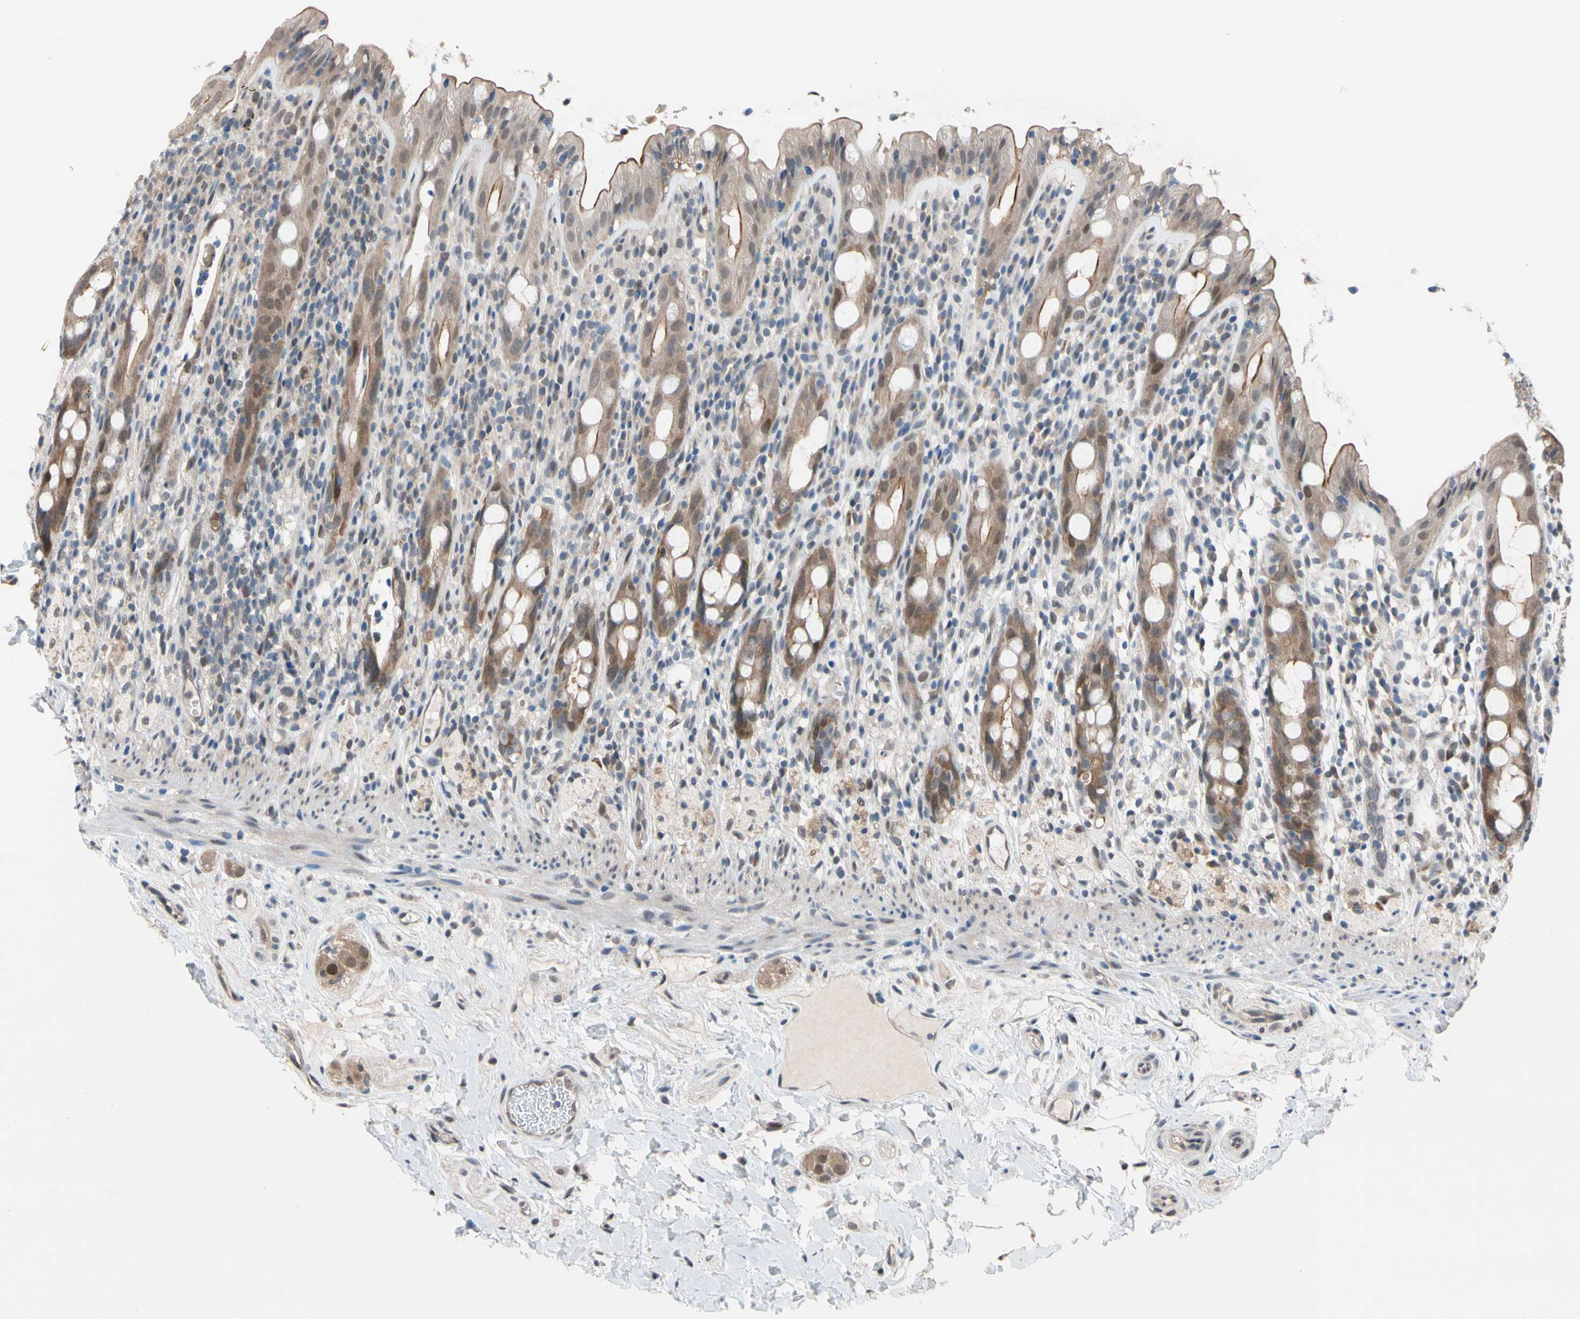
{"staining": {"intensity": "strong", "quantity": ">75%", "location": "cytoplasmic/membranous"}, "tissue": "rectum", "cell_type": "Glandular cells", "image_type": "normal", "snomed": [{"axis": "morphology", "description": "Normal tissue, NOS"}, {"axis": "topography", "description": "Rectum"}], "caption": "Human rectum stained with a brown dye displays strong cytoplasmic/membranous positive positivity in about >75% of glandular cells.", "gene": "NGEF", "patient": {"sex": "male", "age": 44}}